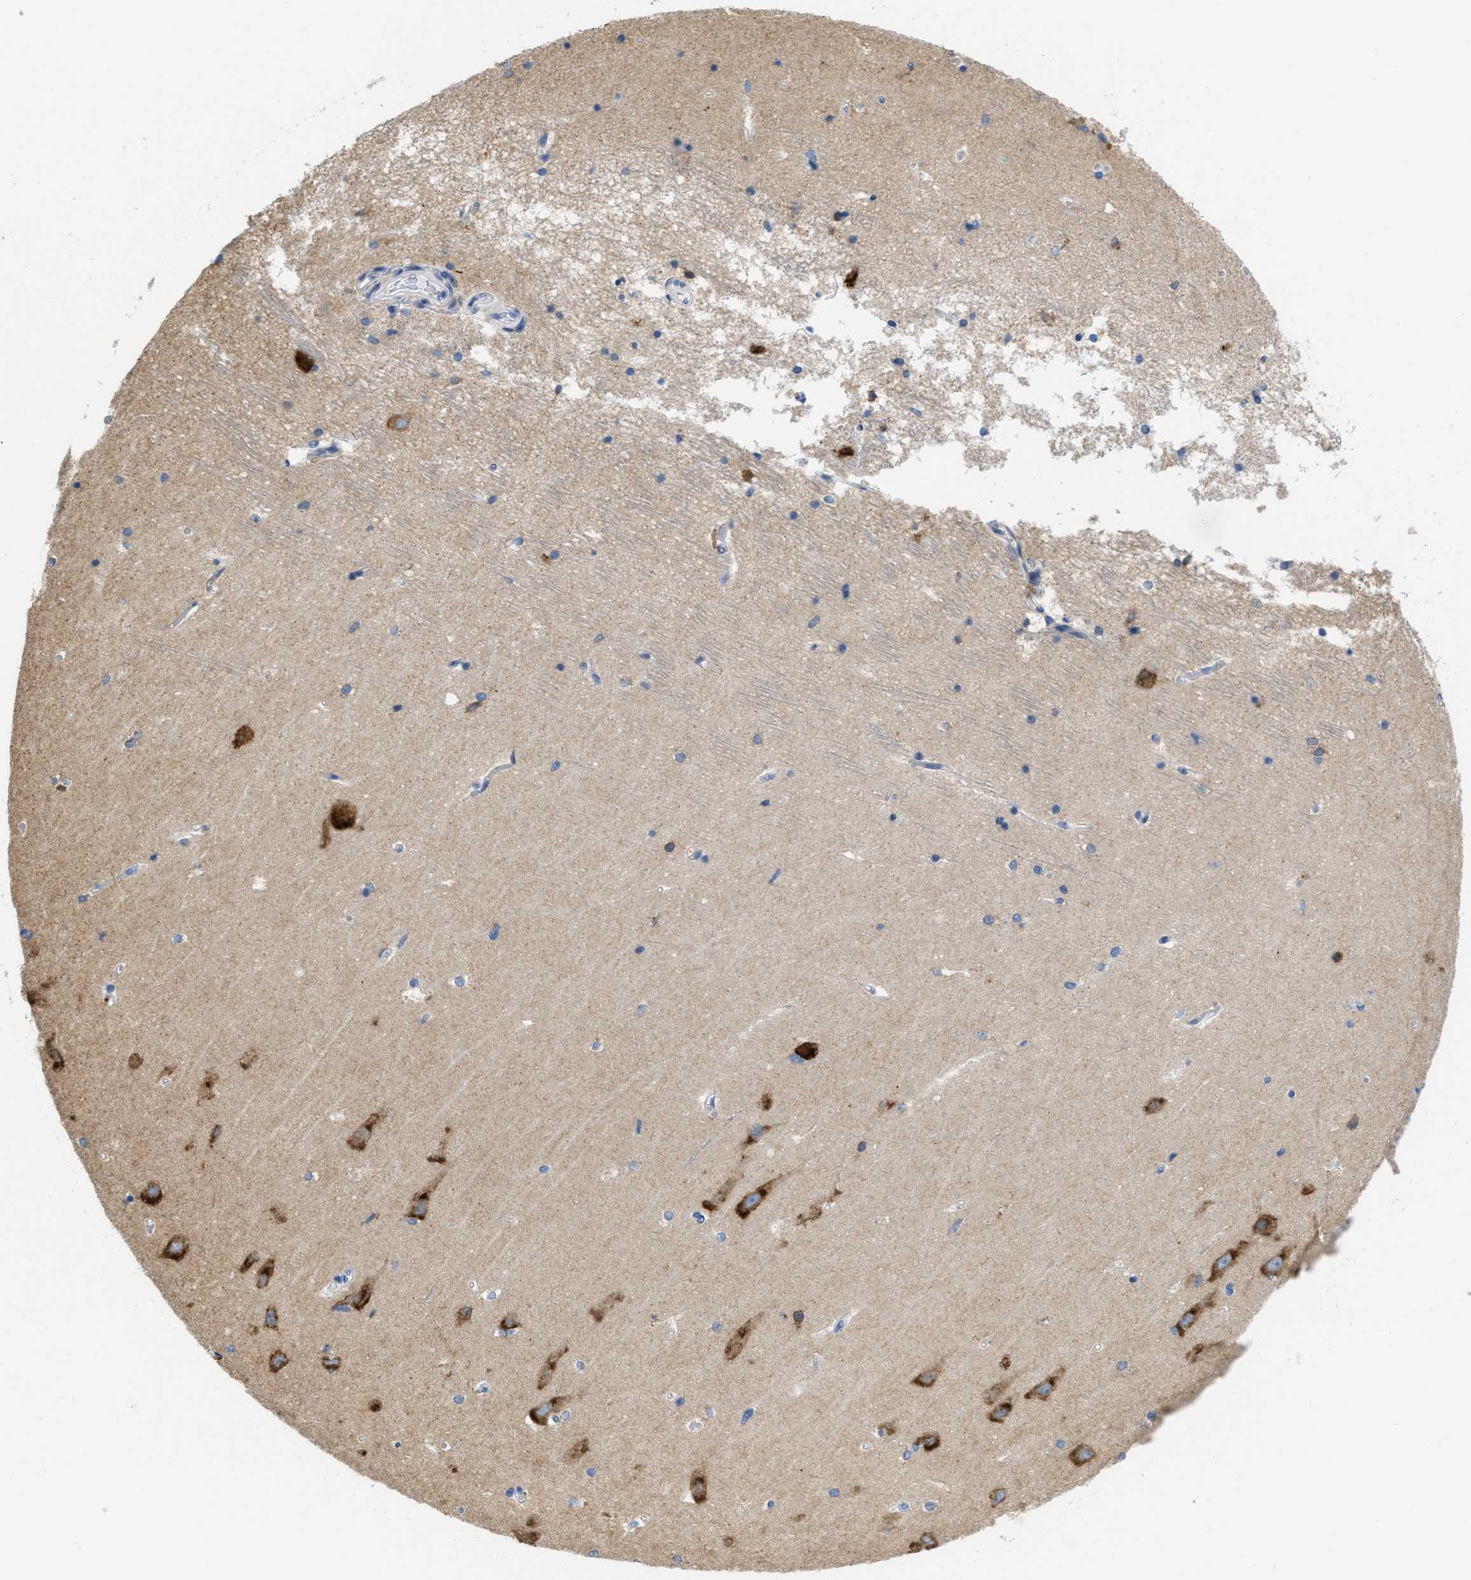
{"staining": {"intensity": "negative", "quantity": "none", "location": "none"}, "tissue": "hippocampus", "cell_type": "Glial cells", "image_type": "normal", "snomed": [{"axis": "morphology", "description": "Normal tissue, NOS"}, {"axis": "topography", "description": "Hippocampus"}], "caption": "A micrograph of hippocampus stained for a protein shows no brown staining in glial cells. (Brightfield microscopy of DAB immunohistochemistry at high magnification).", "gene": "PTDSS1", "patient": {"sex": "male", "age": 45}}